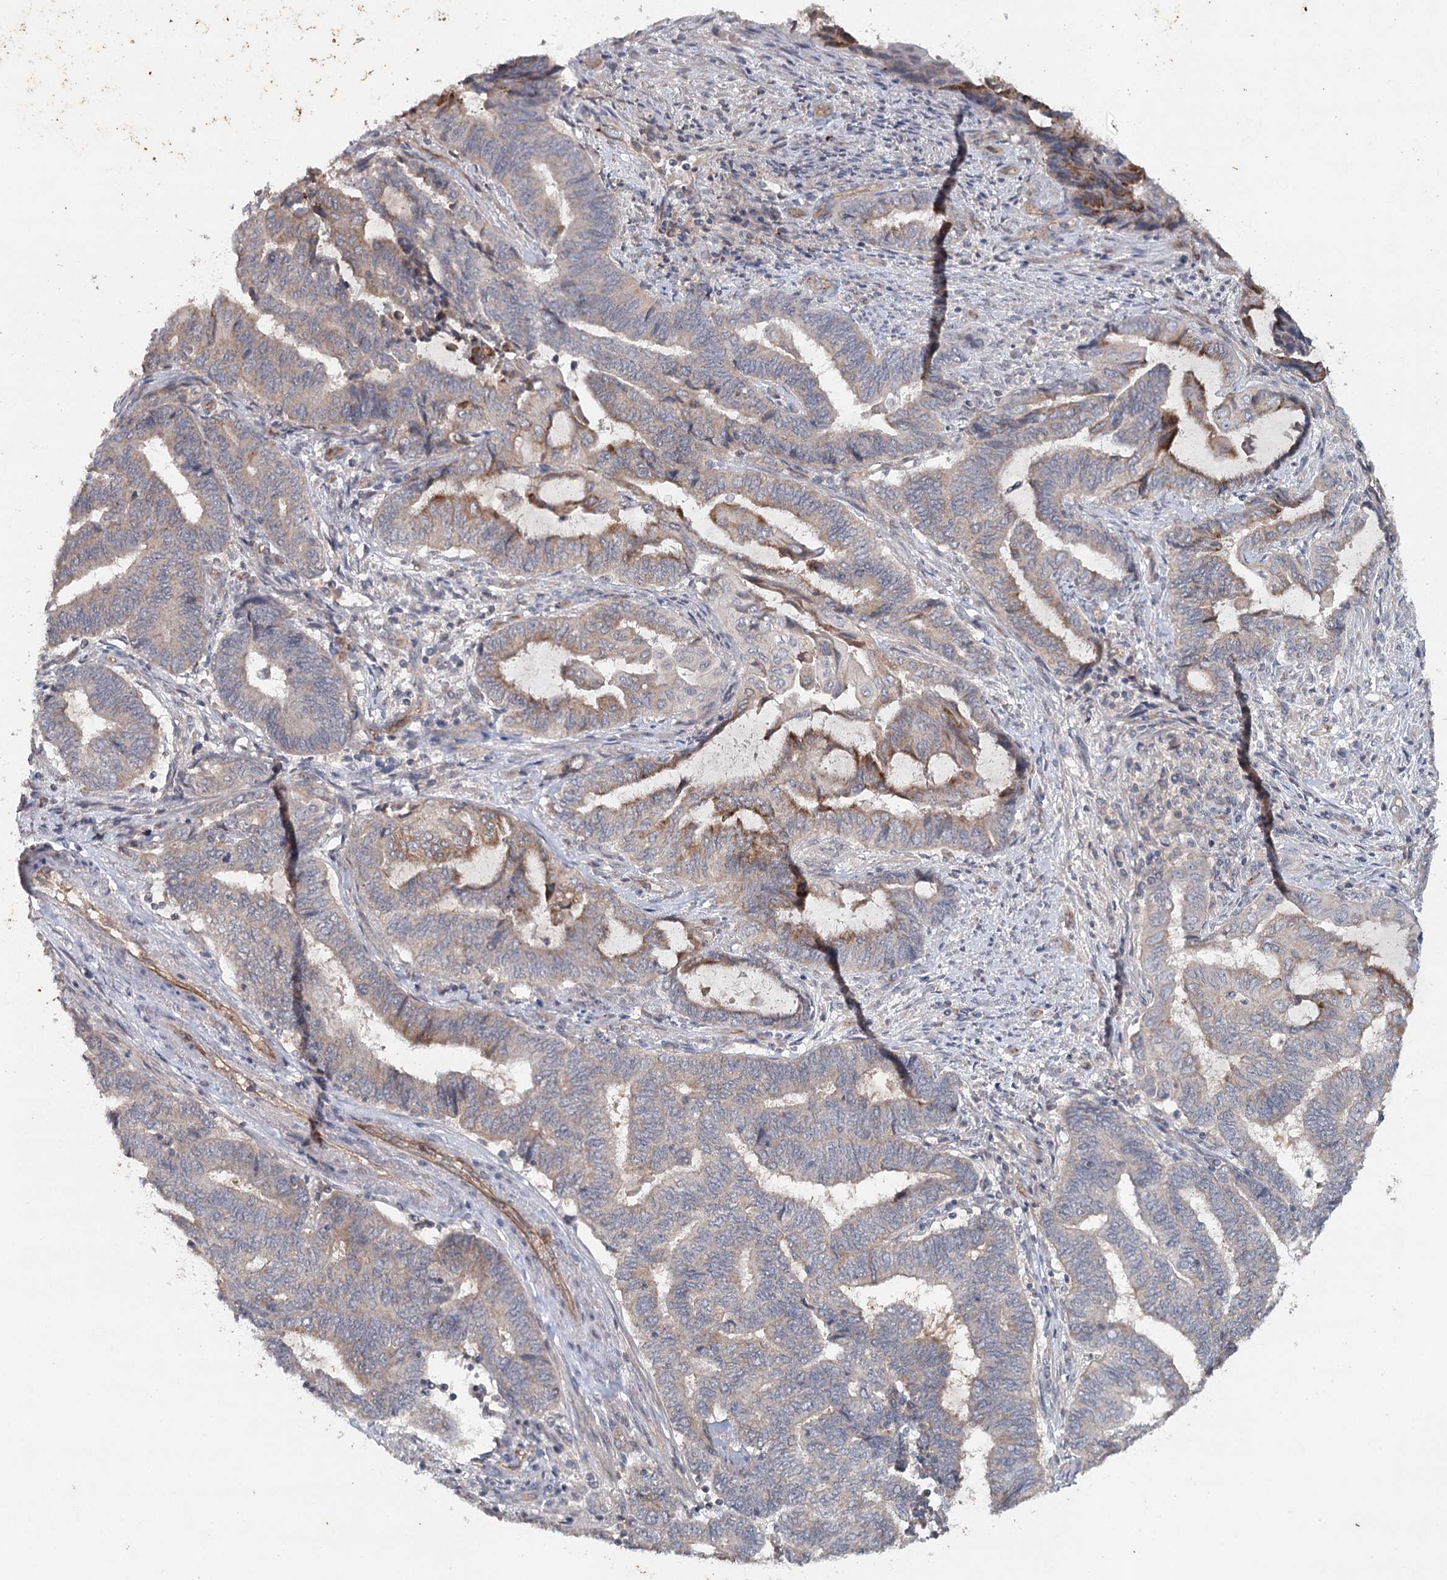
{"staining": {"intensity": "moderate", "quantity": "25%-75%", "location": "cytoplasmic/membranous"}, "tissue": "endometrial cancer", "cell_type": "Tumor cells", "image_type": "cancer", "snomed": [{"axis": "morphology", "description": "Adenocarcinoma, NOS"}, {"axis": "topography", "description": "Uterus"}, {"axis": "topography", "description": "Endometrium"}], "caption": "A medium amount of moderate cytoplasmic/membranous staining is seen in about 25%-75% of tumor cells in adenocarcinoma (endometrial) tissue.", "gene": "SYNPO", "patient": {"sex": "female", "age": 70}}